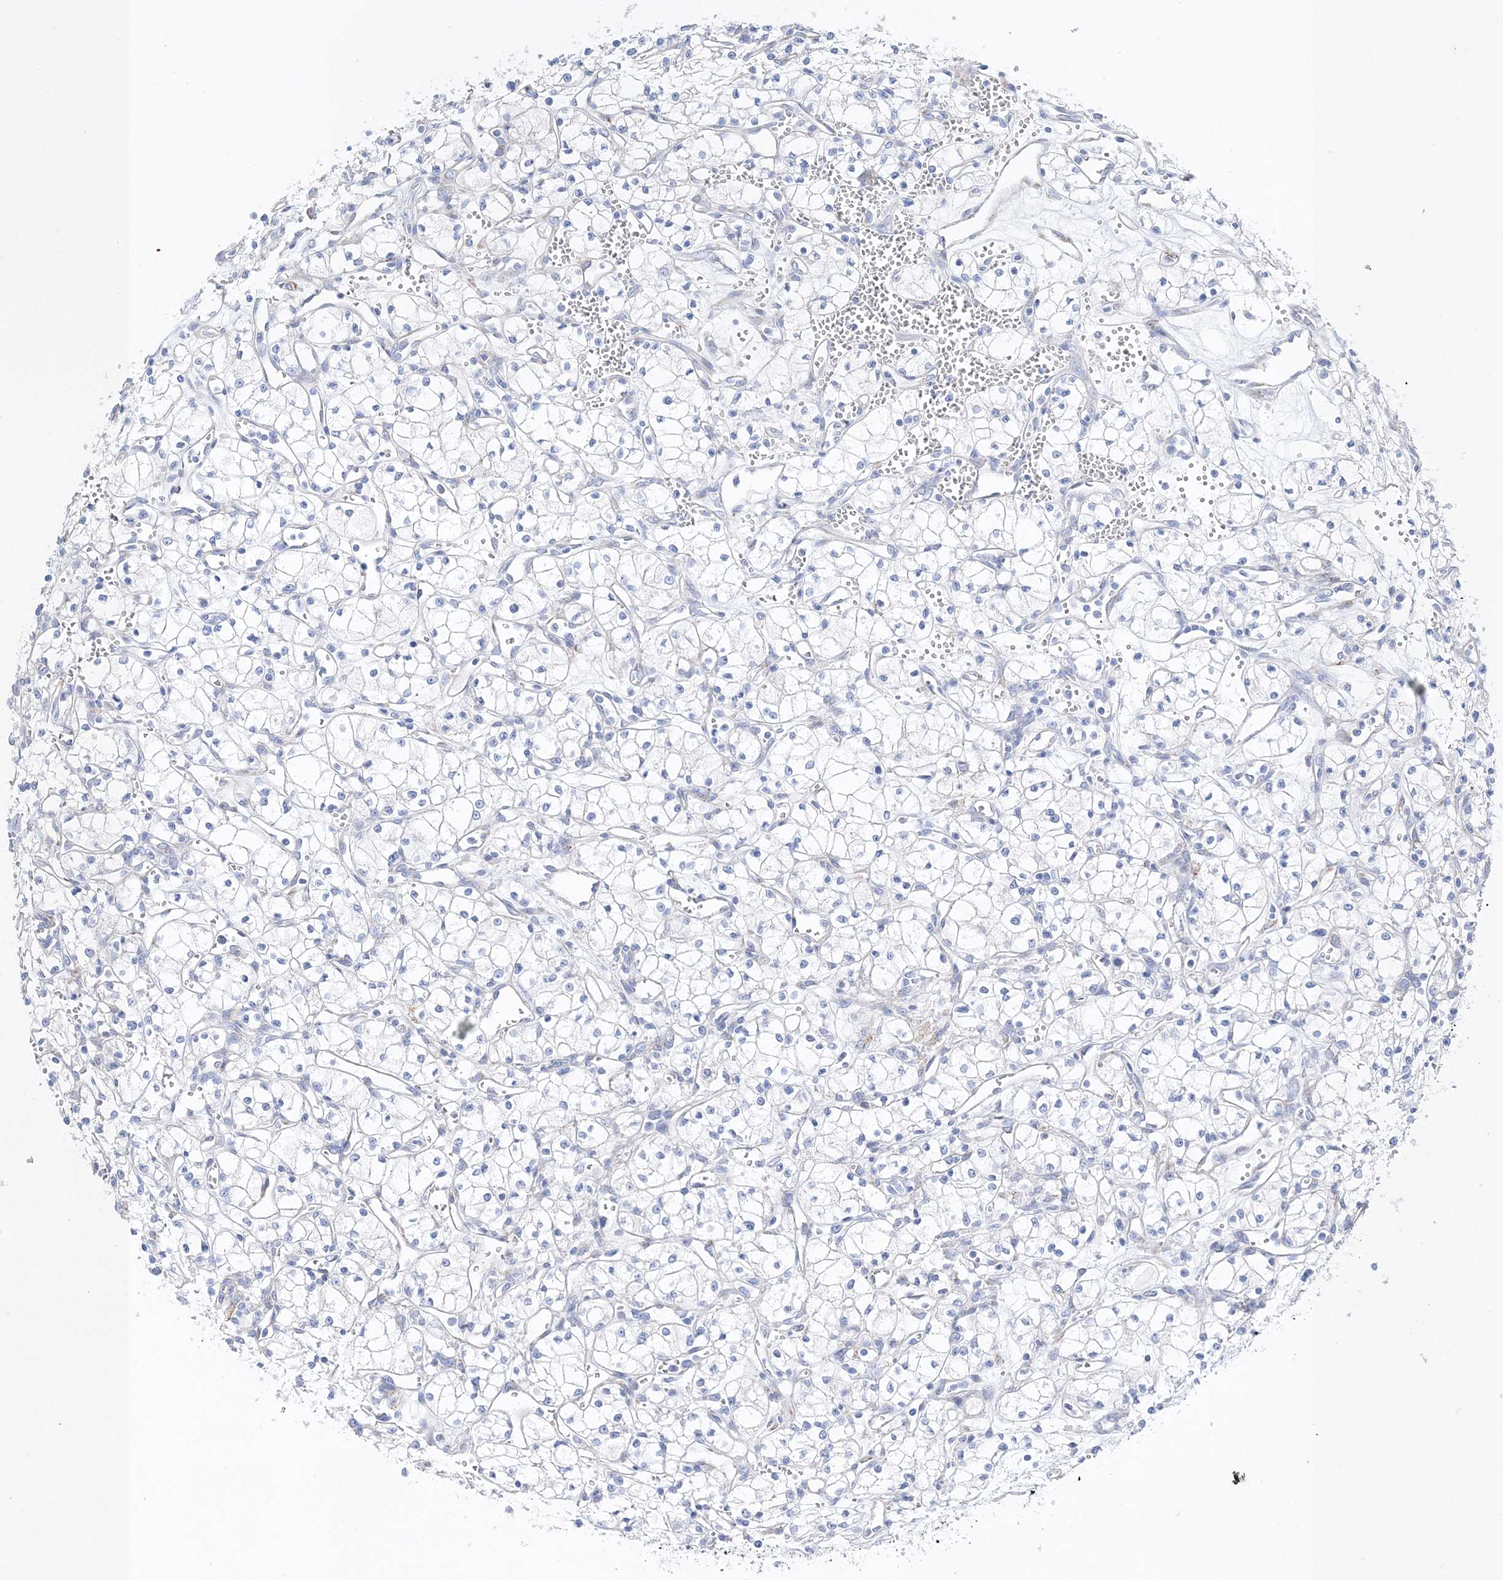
{"staining": {"intensity": "negative", "quantity": "none", "location": "none"}, "tissue": "renal cancer", "cell_type": "Tumor cells", "image_type": "cancer", "snomed": [{"axis": "morphology", "description": "Adenocarcinoma, NOS"}, {"axis": "topography", "description": "Kidney"}], "caption": "DAB immunohistochemical staining of human adenocarcinoma (renal) displays no significant positivity in tumor cells. (Brightfield microscopy of DAB (3,3'-diaminobenzidine) immunohistochemistry at high magnification).", "gene": "TSPYL6", "patient": {"sex": "male", "age": 59}}